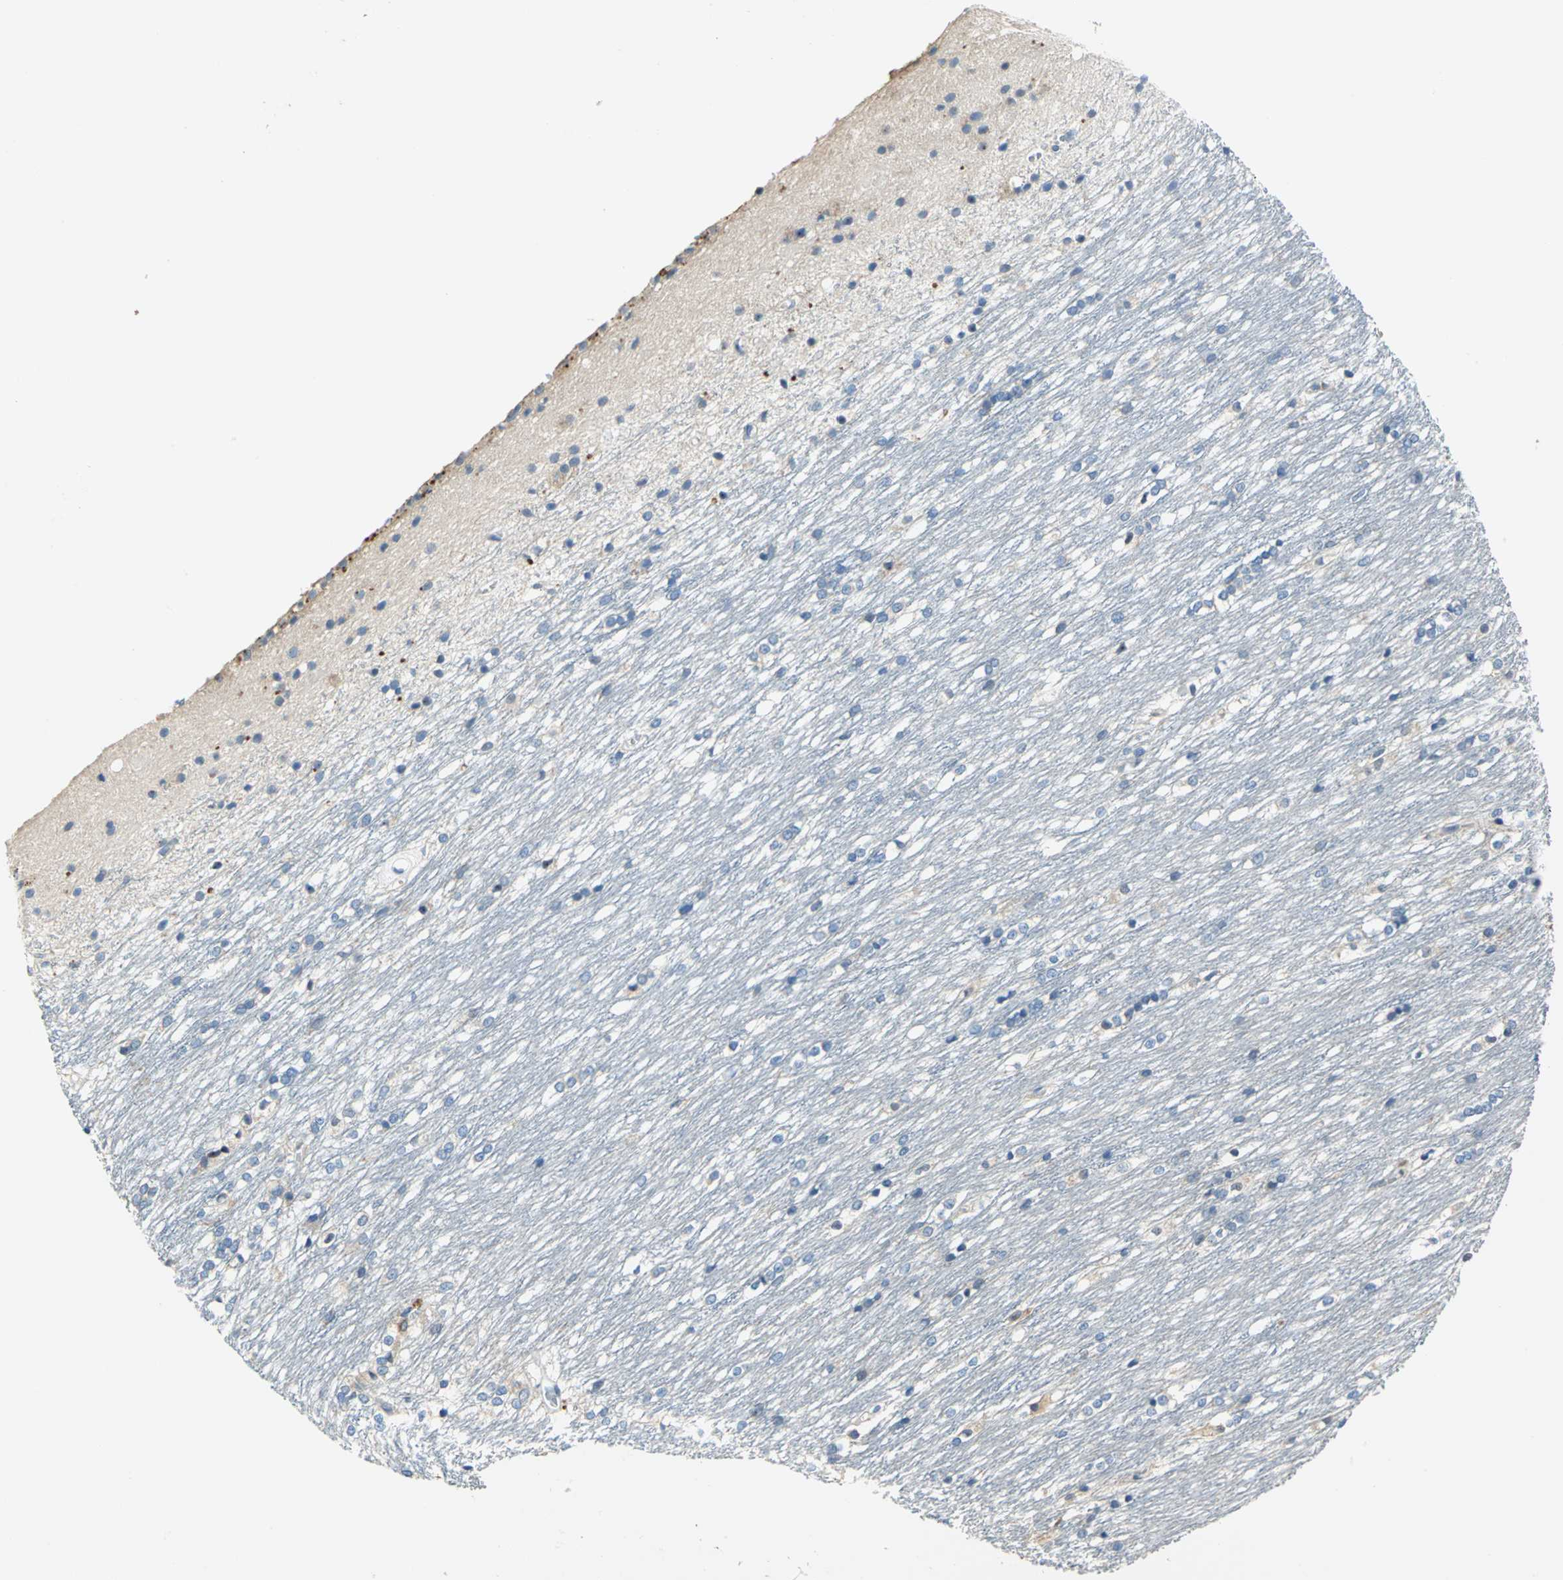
{"staining": {"intensity": "negative", "quantity": "none", "location": "none"}, "tissue": "caudate", "cell_type": "Glial cells", "image_type": "normal", "snomed": [{"axis": "morphology", "description": "Normal tissue, NOS"}, {"axis": "topography", "description": "Lateral ventricle wall"}], "caption": "The micrograph displays no staining of glial cells in unremarkable caudate.", "gene": "DDX3X", "patient": {"sex": "female", "age": 19}}